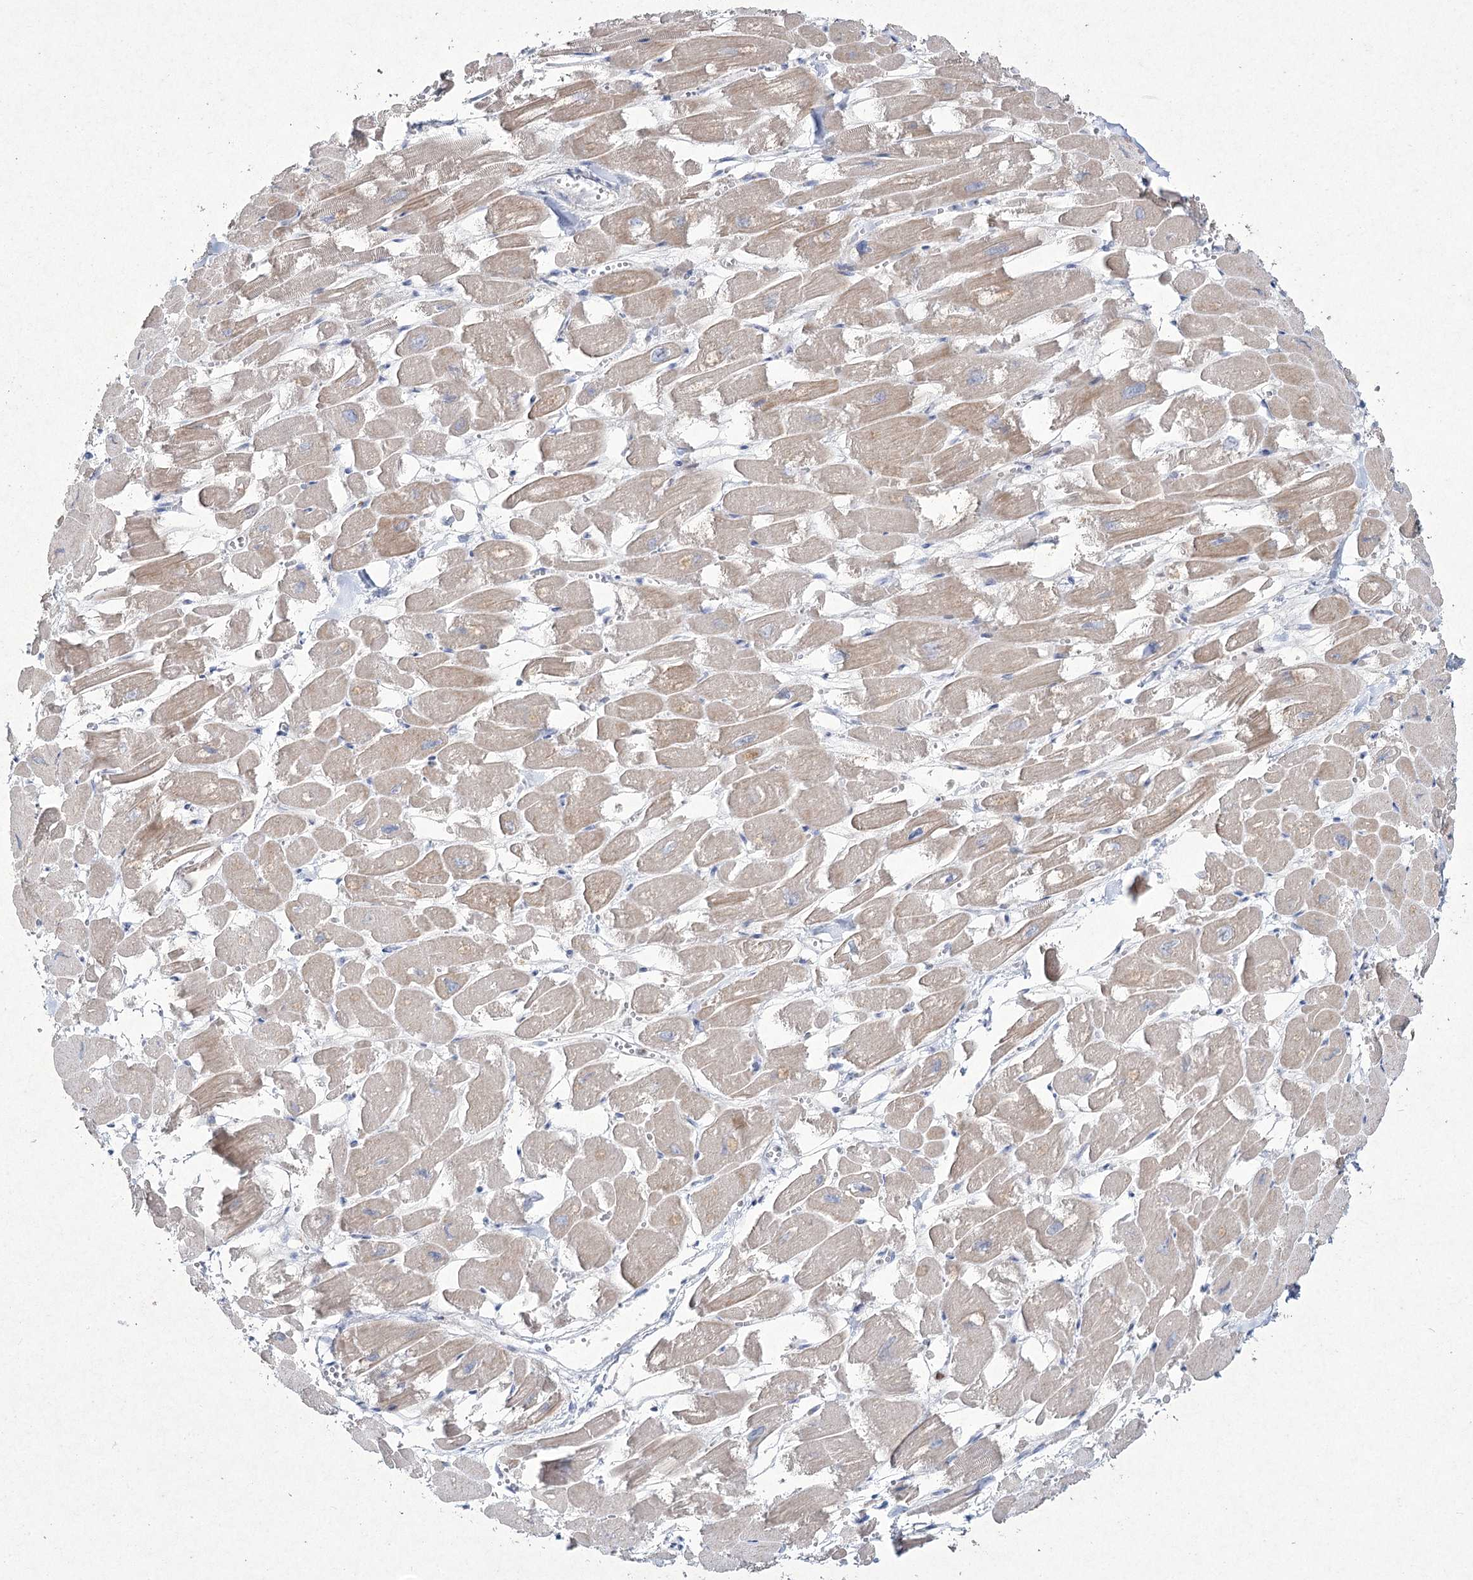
{"staining": {"intensity": "negative", "quantity": "none", "location": "none"}, "tissue": "heart muscle", "cell_type": "Cardiomyocytes", "image_type": "normal", "snomed": [{"axis": "morphology", "description": "Normal tissue, NOS"}, {"axis": "topography", "description": "Heart"}], "caption": "DAB immunohistochemical staining of normal human heart muscle reveals no significant expression in cardiomyocytes.", "gene": "NIPAL4", "patient": {"sex": "male", "age": 54}}